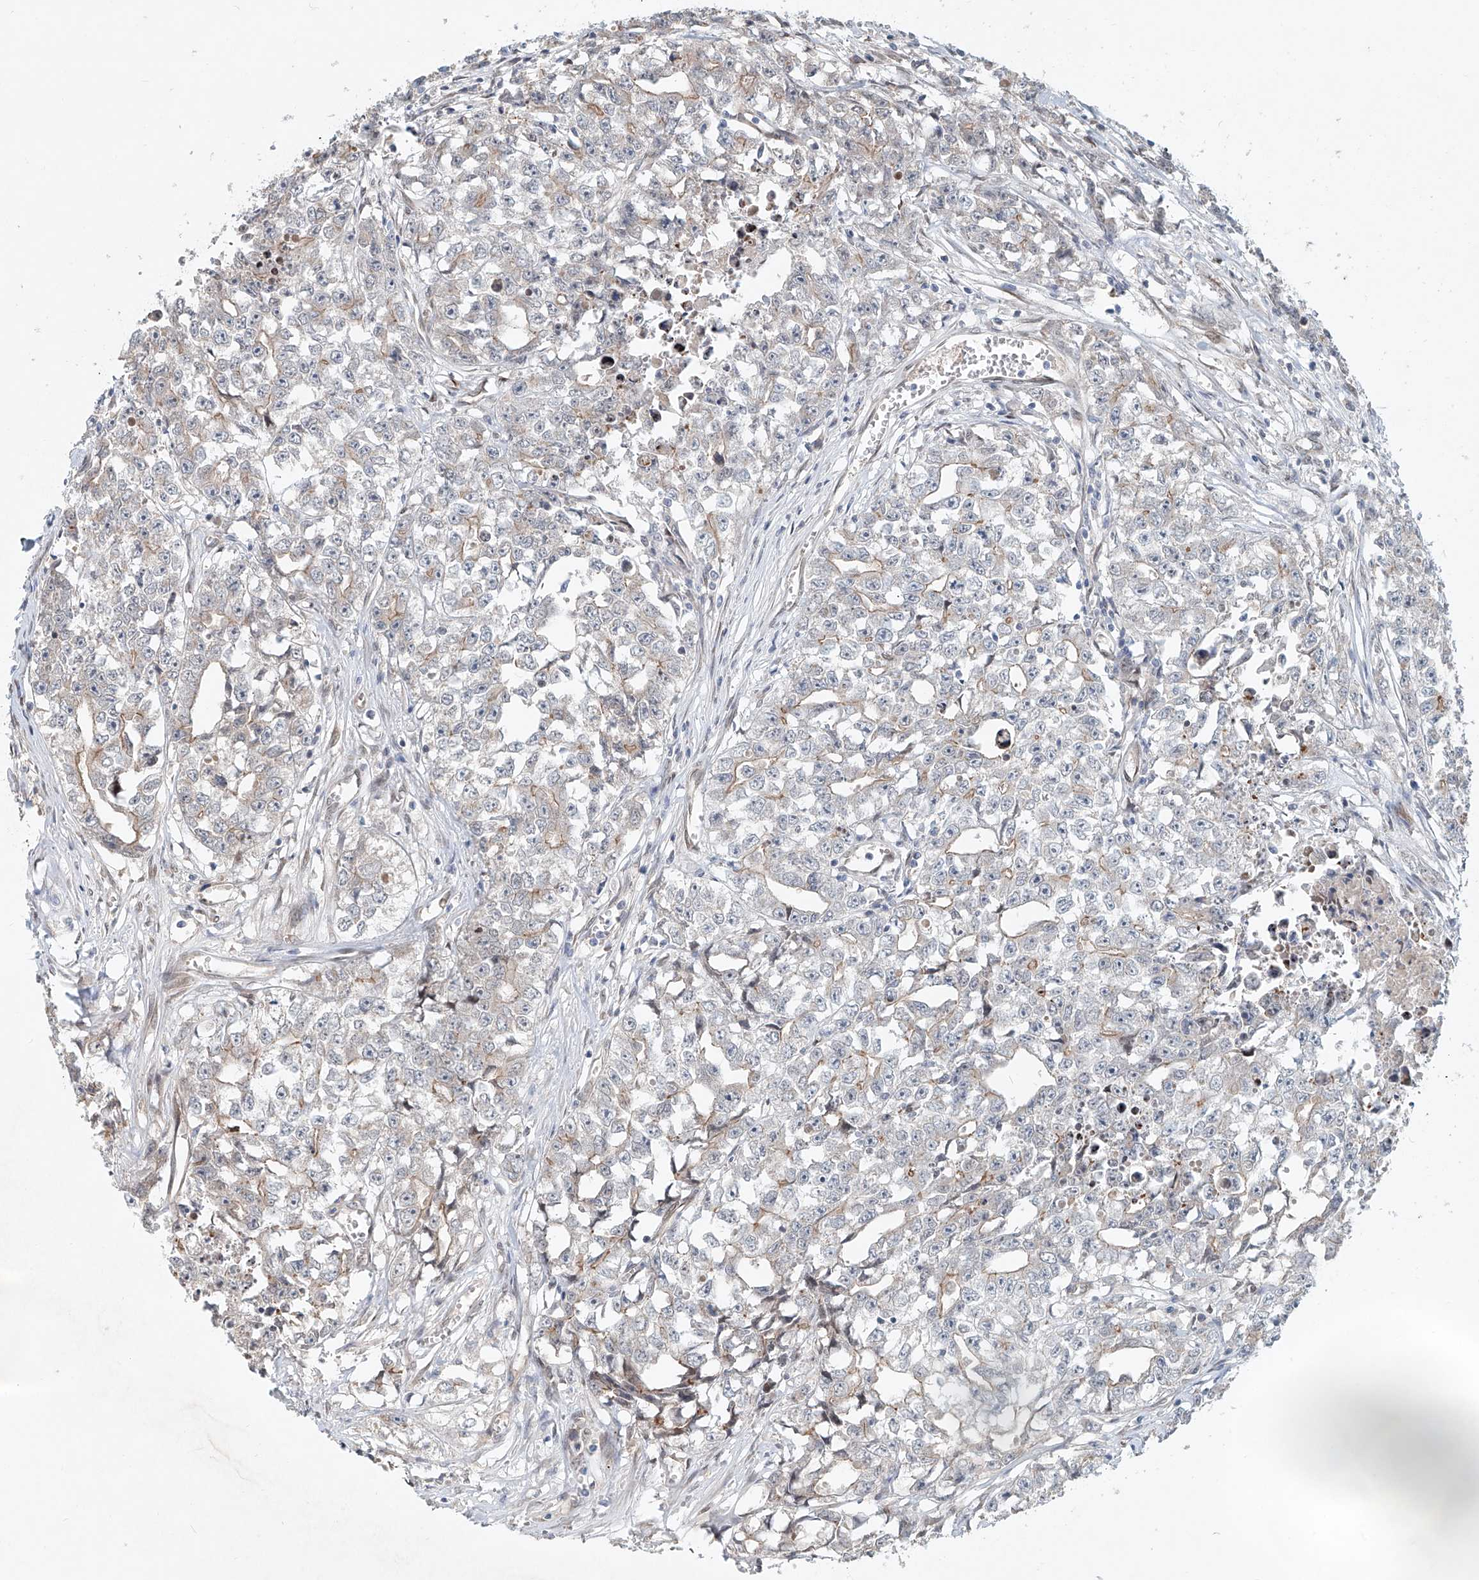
{"staining": {"intensity": "weak", "quantity": "<25%", "location": "cytoplasmic/membranous"}, "tissue": "testis cancer", "cell_type": "Tumor cells", "image_type": "cancer", "snomed": [{"axis": "morphology", "description": "Seminoma, NOS"}, {"axis": "morphology", "description": "Carcinoma, Embryonal, NOS"}, {"axis": "topography", "description": "Testis"}], "caption": "Human testis cancer (embryonal carcinoma) stained for a protein using immunohistochemistry shows no expression in tumor cells.", "gene": "SASH1", "patient": {"sex": "male", "age": 43}}